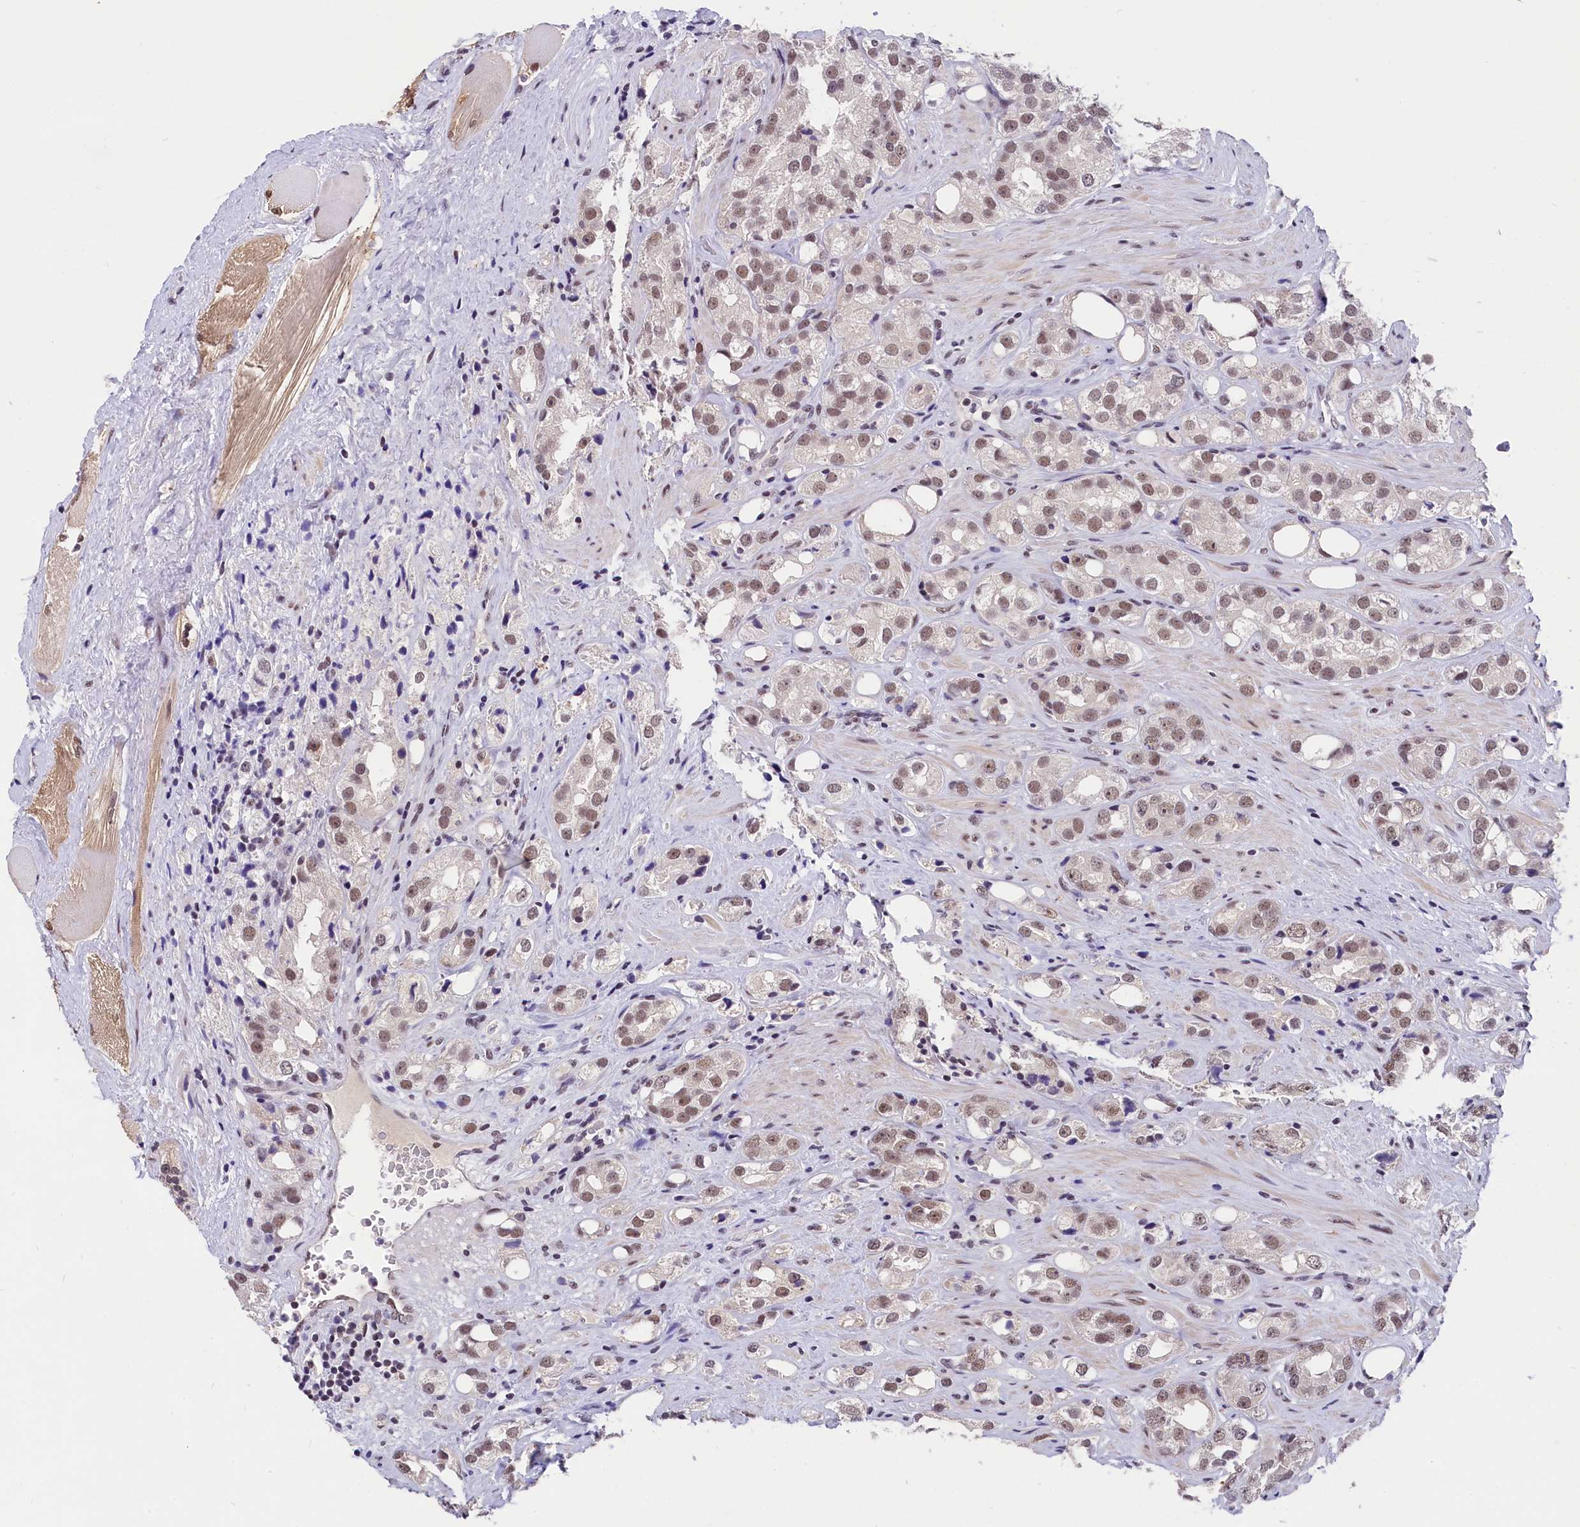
{"staining": {"intensity": "weak", "quantity": ">75%", "location": "nuclear"}, "tissue": "prostate cancer", "cell_type": "Tumor cells", "image_type": "cancer", "snomed": [{"axis": "morphology", "description": "Adenocarcinoma, NOS"}, {"axis": "topography", "description": "Prostate"}], "caption": "Protein staining of prostate adenocarcinoma tissue reveals weak nuclear positivity in approximately >75% of tumor cells.", "gene": "ZC3H4", "patient": {"sex": "male", "age": 79}}